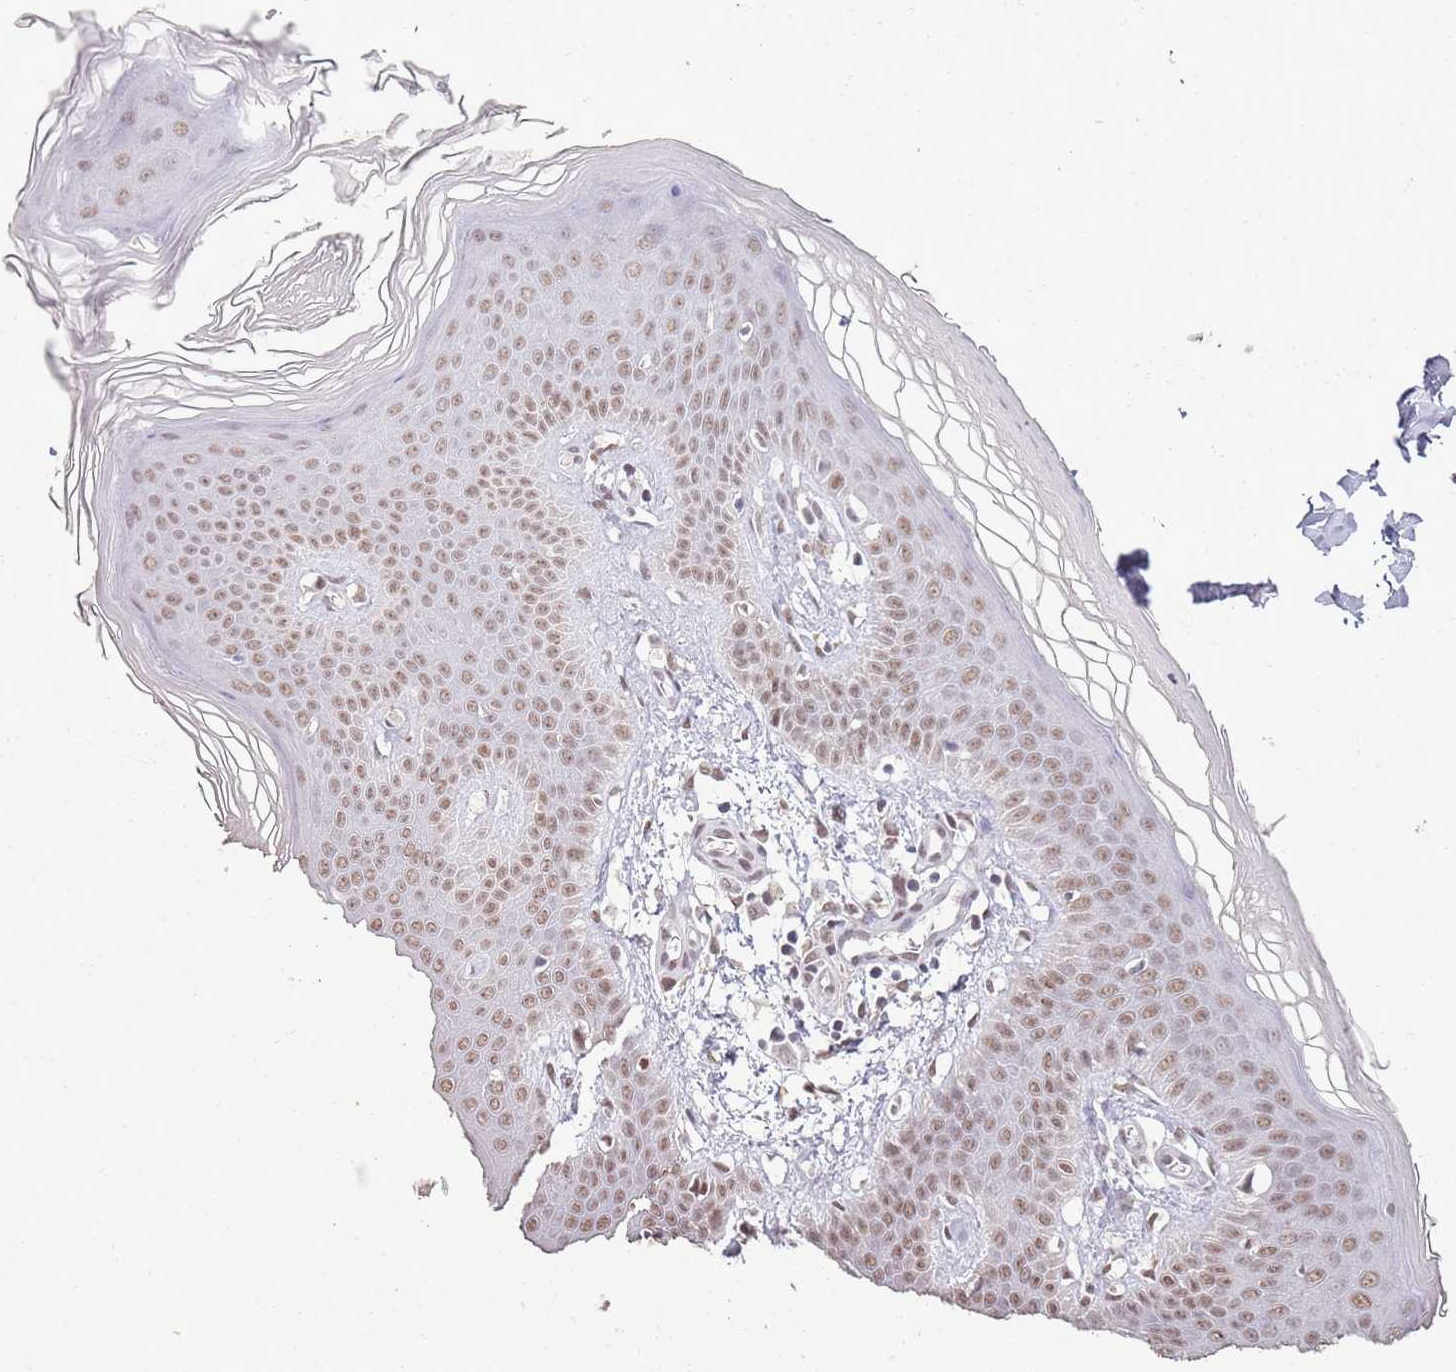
{"staining": {"intensity": "moderate", "quantity": ">75%", "location": "nuclear"}, "tissue": "skin", "cell_type": "Fibroblasts", "image_type": "normal", "snomed": [{"axis": "morphology", "description": "Normal tissue, NOS"}, {"axis": "topography", "description": "Skin"}], "caption": "Protein staining shows moderate nuclear positivity in approximately >75% of fibroblasts in normal skin. Immunohistochemistry (ihc) stains the protein in brown and the nuclei are stained blue.", "gene": "ARL14EP", "patient": {"sex": "male", "age": 36}}